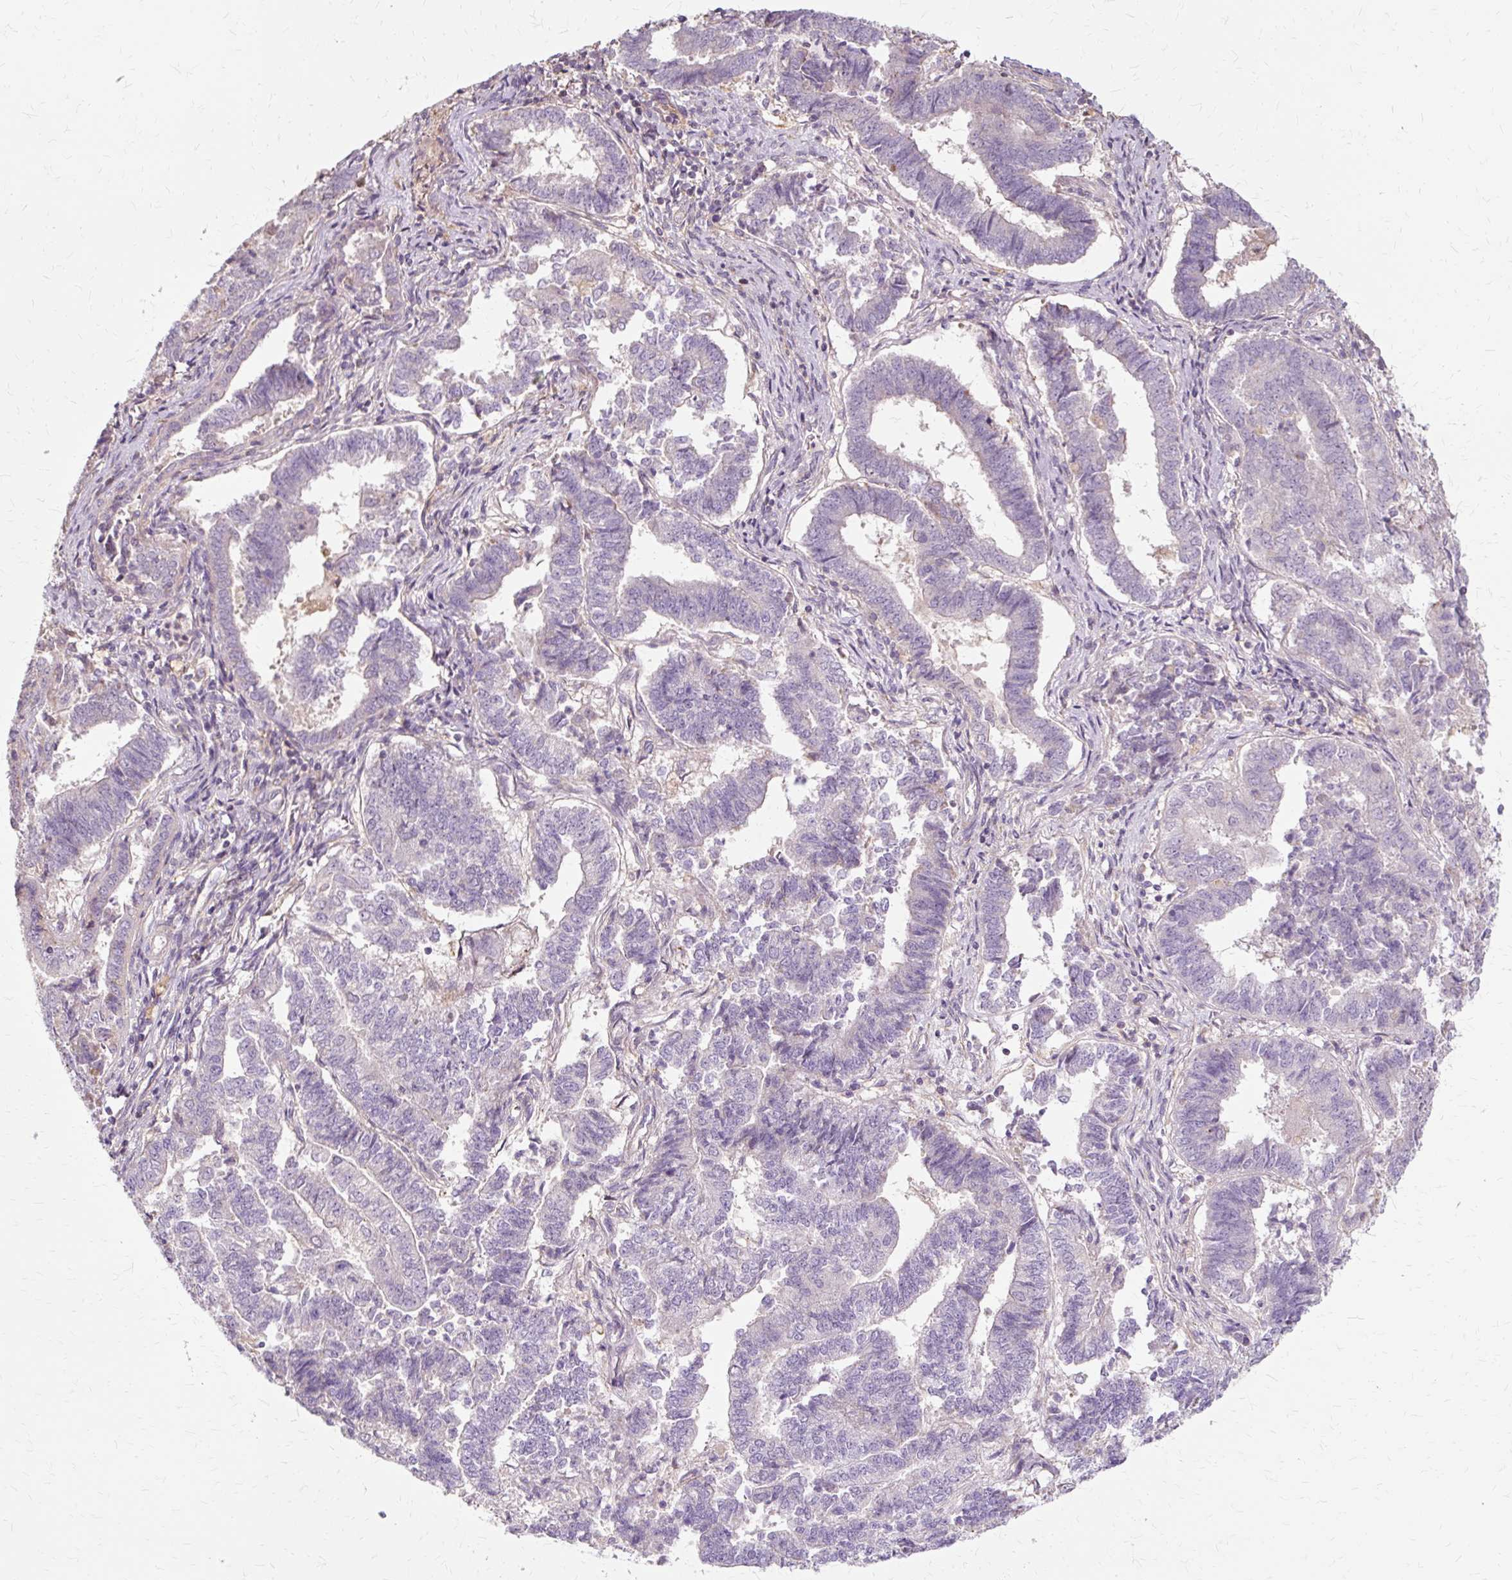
{"staining": {"intensity": "negative", "quantity": "none", "location": "none"}, "tissue": "endometrial cancer", "cell_type": "Tumor cells", "image_type": "cancer", "snomed": [{"axis": "morphology", "description": "Adenocarcinoma, NOS"}, {"axis": "topography", "description": "Endometrium"}], "caption": "Tumor cells show no significant protein staining in endometrial adenocarcinoma. The staining is performed using DAB brown chromogen with nuclei counter-stained in using hematoxylin.", "gene": "TSPAN8", "patient": {"sex": "female", "age": 72}}